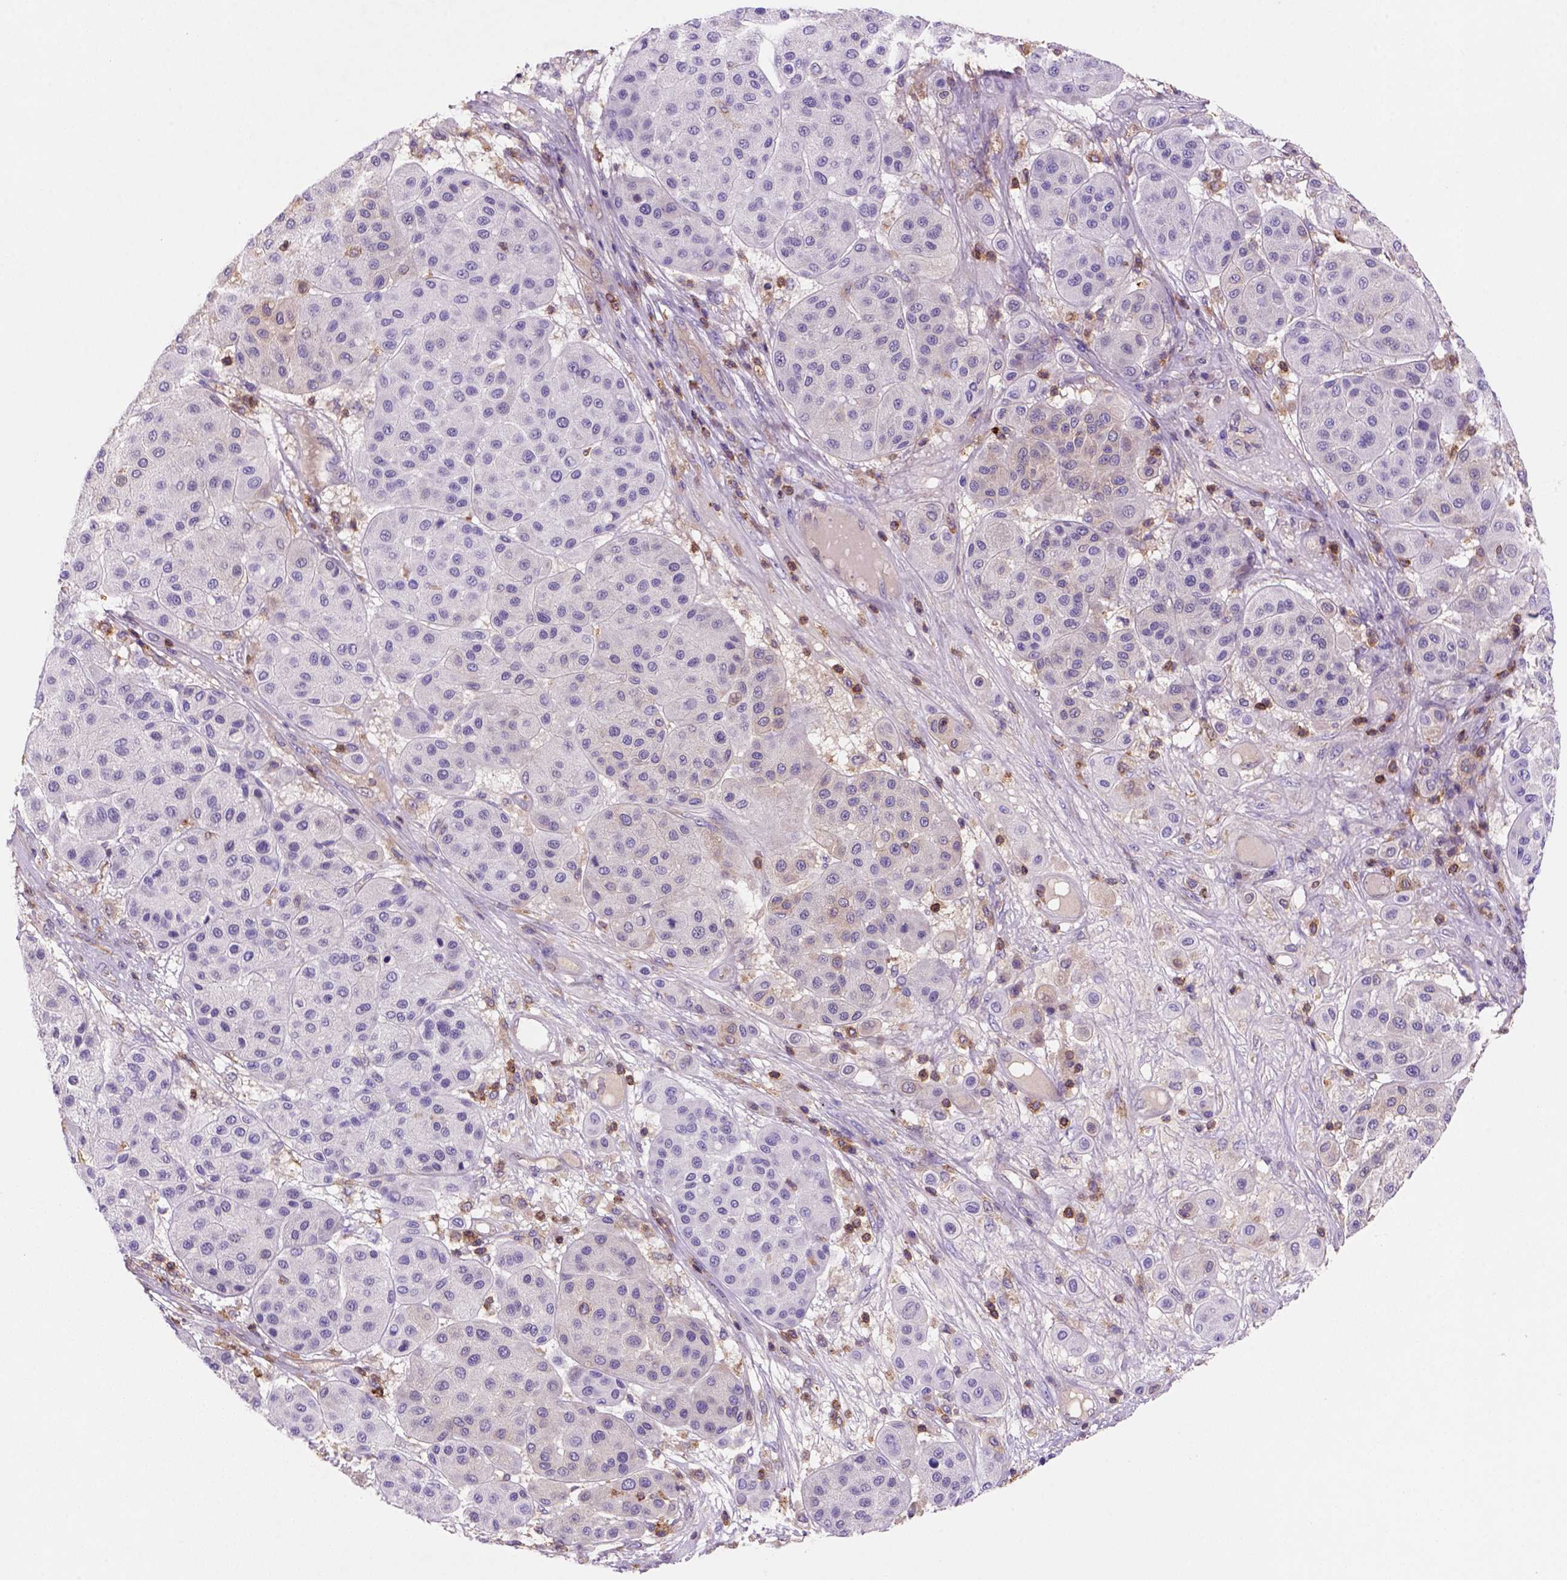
{"staining": {"intensity": "negative", "quantity": "none", "location": "none"}, "tissue": "melanoma", "cell_type": "Tumor cells", "image_type": "cancer", "snomed": [{"axis": "morphology", "description": "Malignant melanoma, Metastatic site"}, {"axis": "topography", "description": "Smooth muscle"}], "caption": "Micrograph shows no protein positivity in tumor cells of melanoma tissue. The staining was performed using DAB (3,3'-diaminobenzidine) to visualize the protein expression in brown, while the nuclei were stained in blue with hematoxylin (Magnification: 20x).", "gene": "INPP5D", "patient": {"sex": "male", "age": 41}}